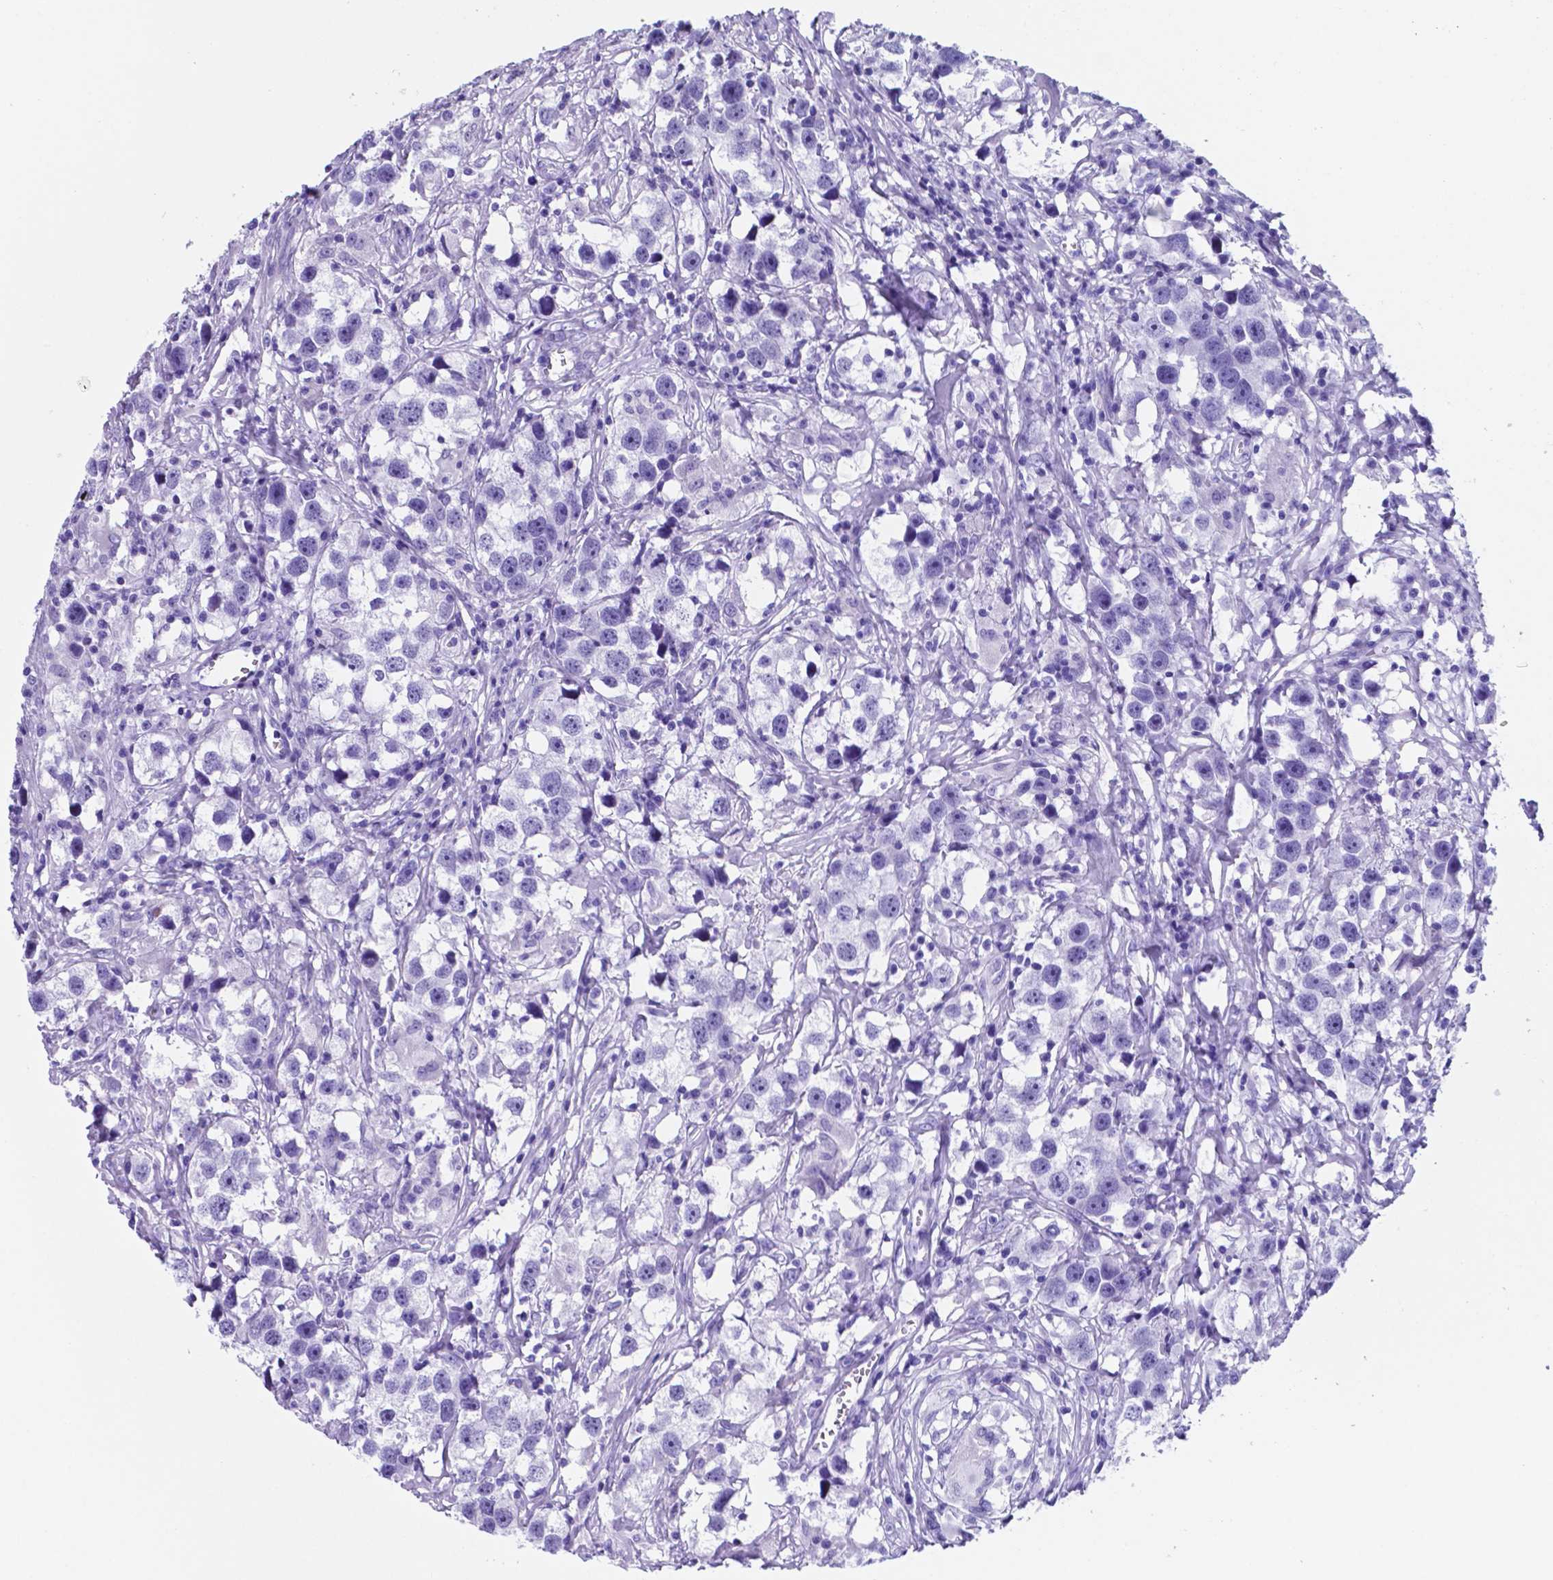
{"staining": {"intensity": "negative", "quantity": "none", "location": "none"}, "tissue": "testis cancer", "cell_type": "Tumor cells", "image_type": "cancer", "snomed": [{"axis": "morphology", "description": "Seminoma, NOS"}, {"axis": "topography", "description": "Testis"}], "caption": "Tumor cells show no significant protein expression in testis seminoma.", "gene": "DNAAF8", "patient": {"sex": "male", "age": 49}}